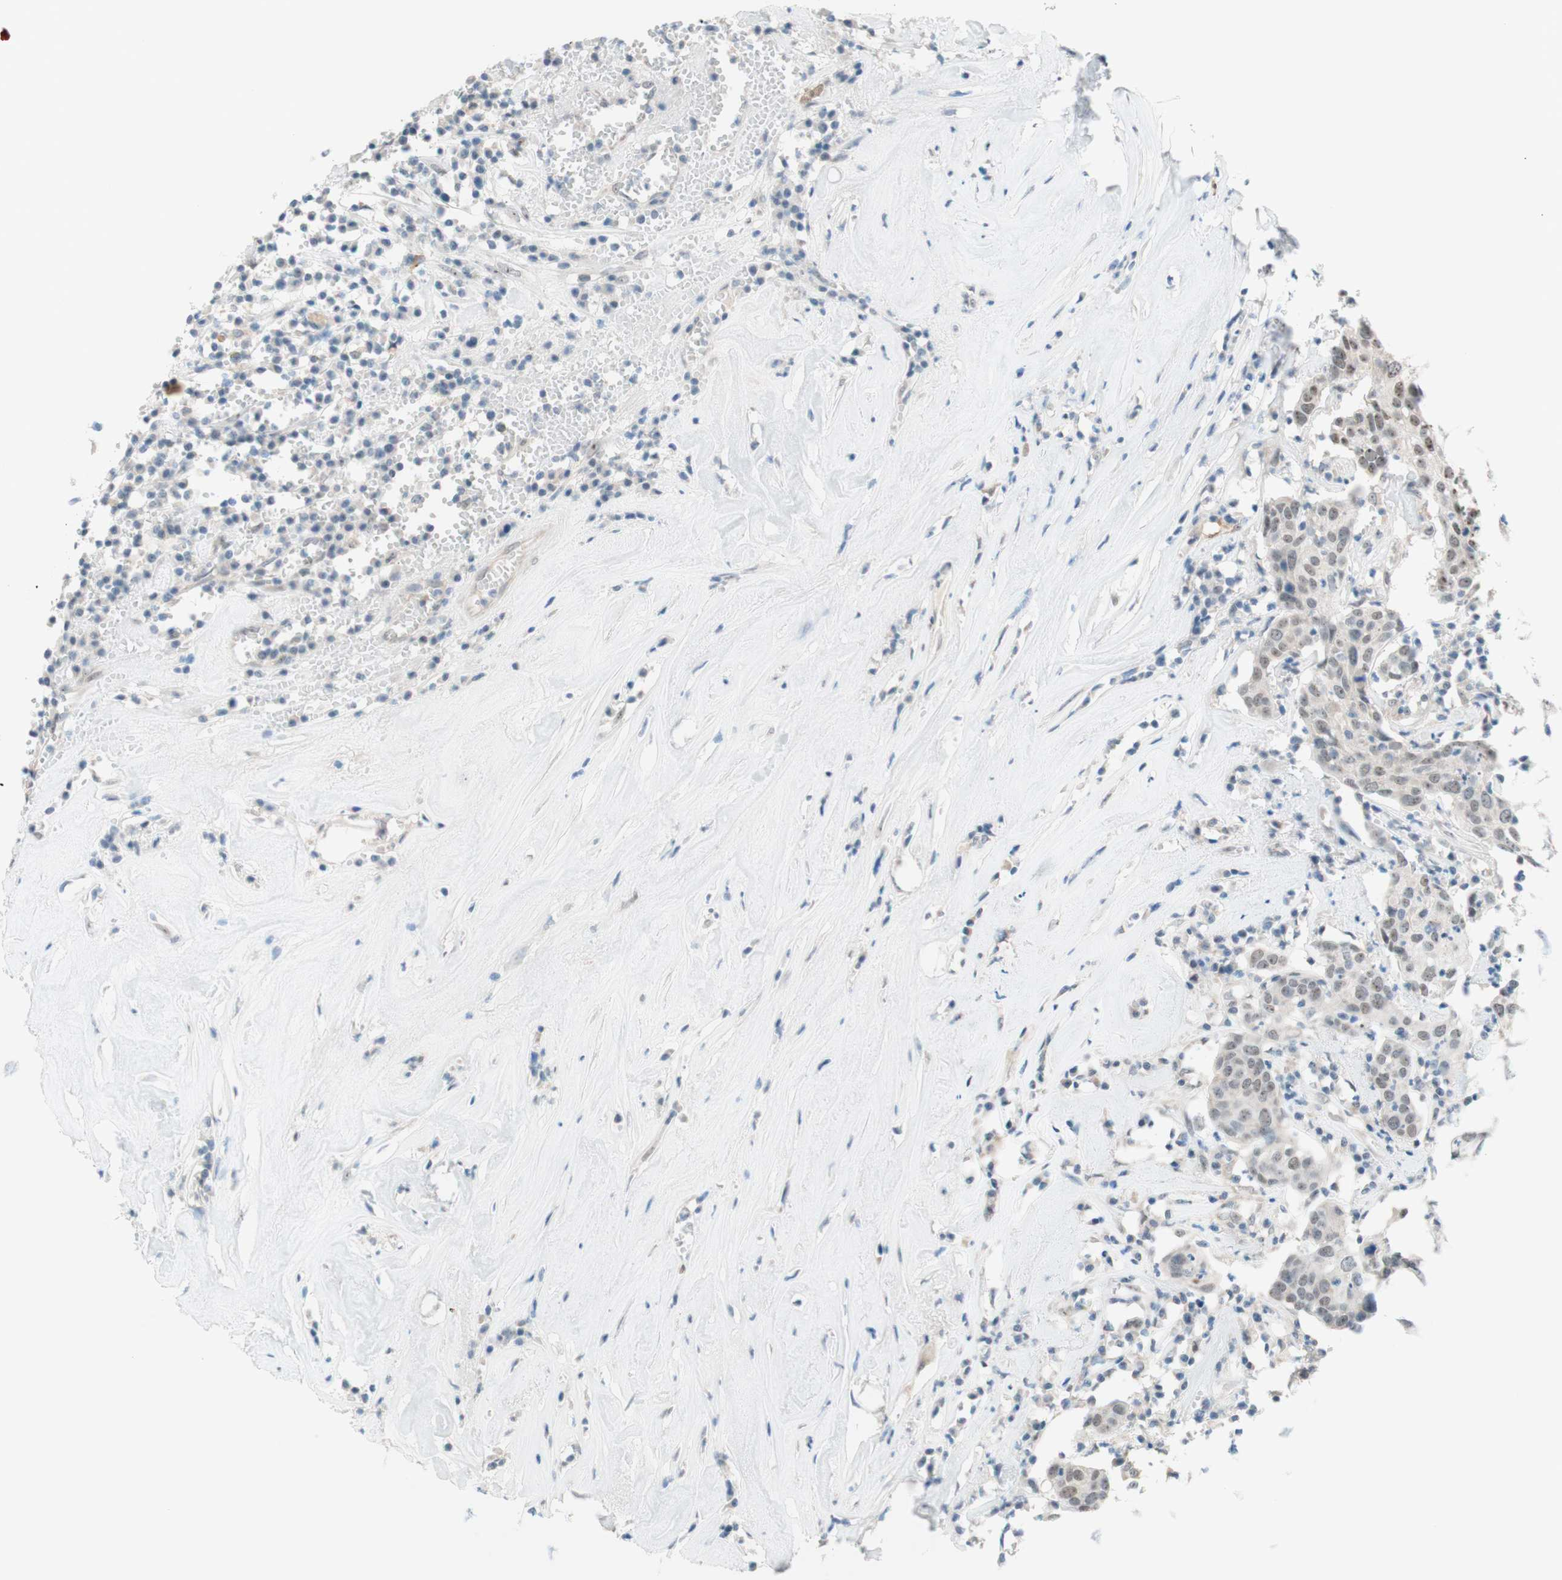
{"staining": {"intensity": "weak", "quantity": "25%-75%", "location": "nuclear"}, "tissue": "head and neck cancer", "cell_type": "Tumor cells", "image_type": "cancer", "snomed": [{"axis": "morphology", "description": "Adenocarcinoma, NOS"}, {"axis": "topography", "description": "Salivary gland"}, {"axis": "topography", "description": "Head-Neck"}], "caption": "Head and neck adenocarcinoma stained for a protein exhibits weak nuclear positivity in tumor cells.", "gene": "JPH1", "patient": {"sex": "female", "age": 65}}